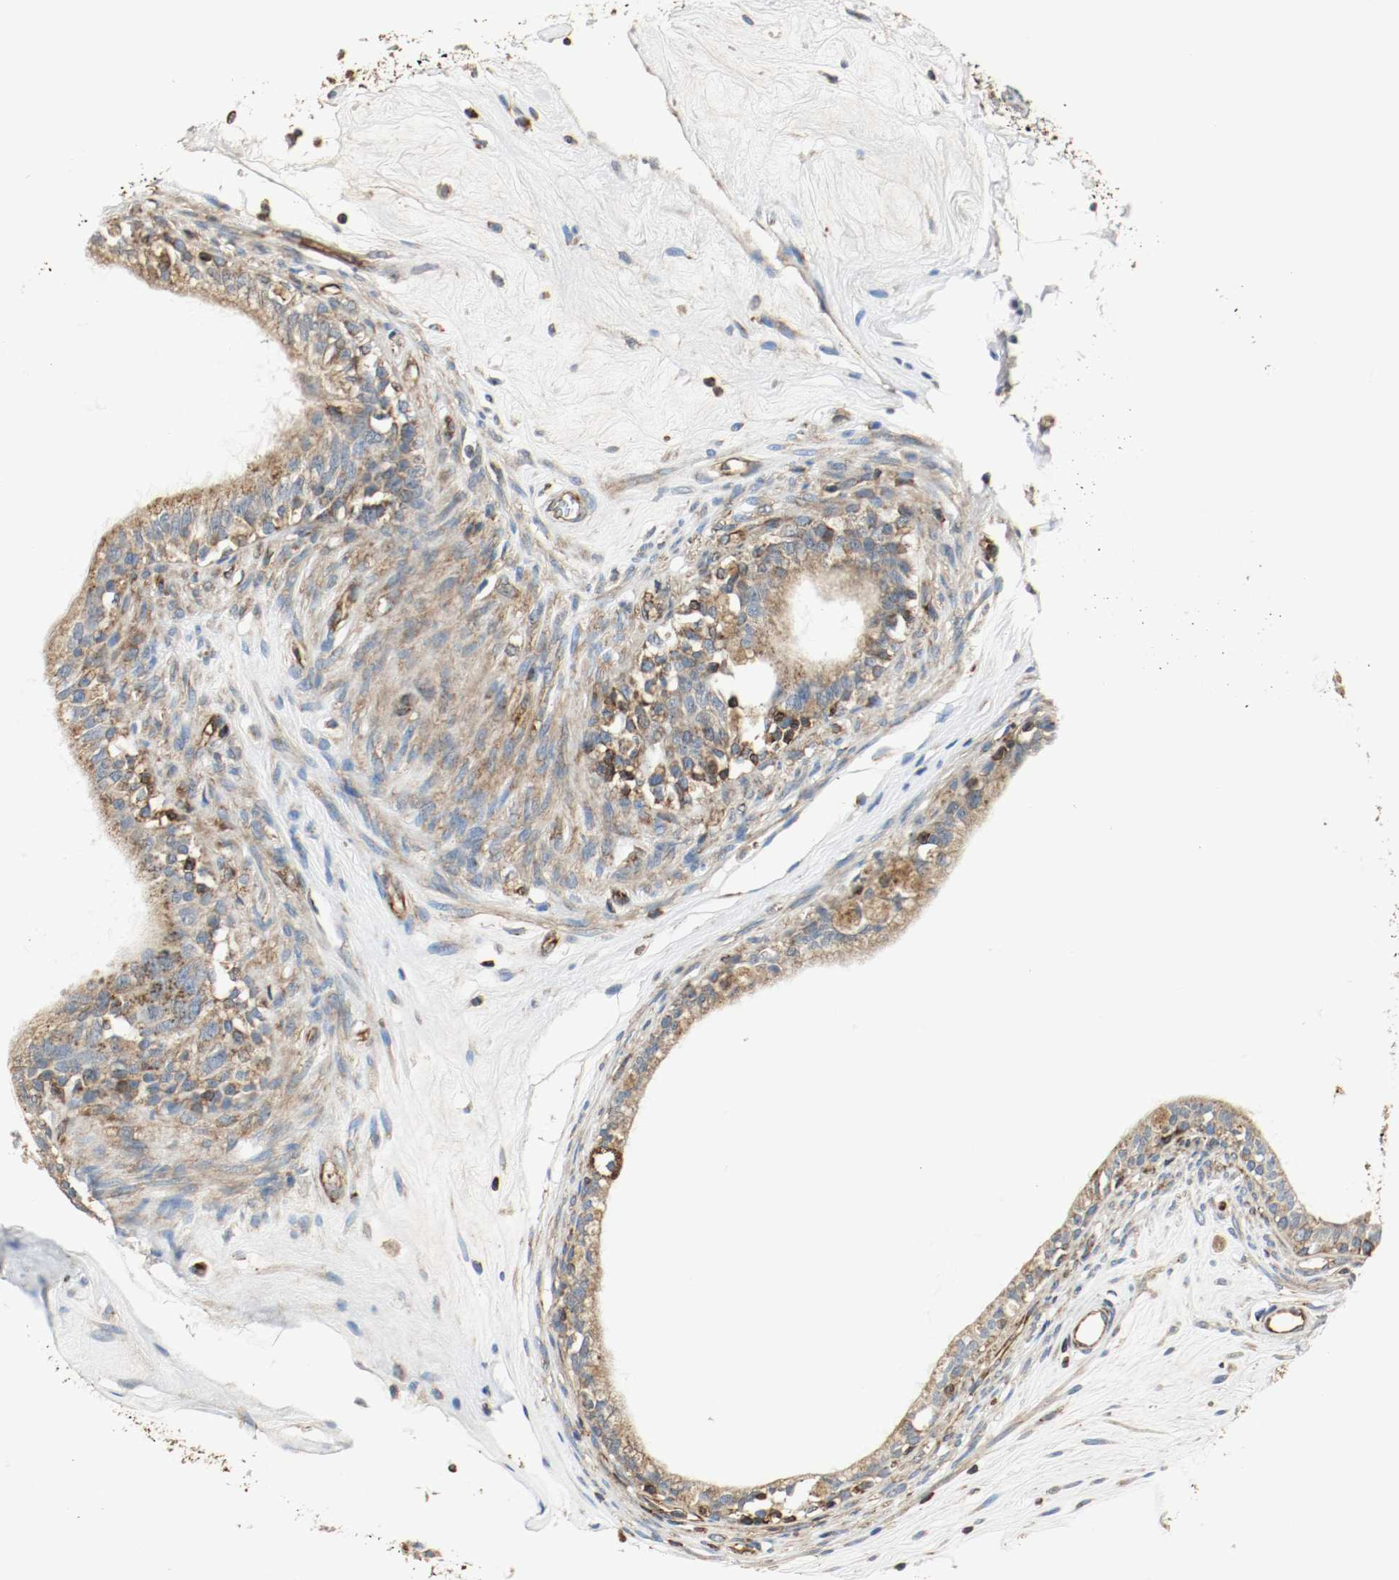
{"staining": {"intensity": "strong", "quantity": ">75%", "location": "cytoplasmic/membranous"}, "tissue": "epididymis", "cell_type": "Glandular cells", "image_type": "normal", "snomed": [{"axis": "morphology", "description": "Normal tissue, NOS"}, {"axis": "morphology", "description": "Inflammation, NOS"}, {"axis": "topography", "description": "Epididymis"}], "caption": "Immunohistochemistry of normal human epididymis shows high levels of strong cytoplasmic/membranous positivity in approximately >75% of glandular cells. The staining was performed using DAB (3,3'-diaminobenzidine) to visualize the protein expression in brown, while the nuclei were stained in blue with hematoxylin (Magnification: 20x).", "gene": "PLCG1", "patient": {"sex": "male", "age": 84}}